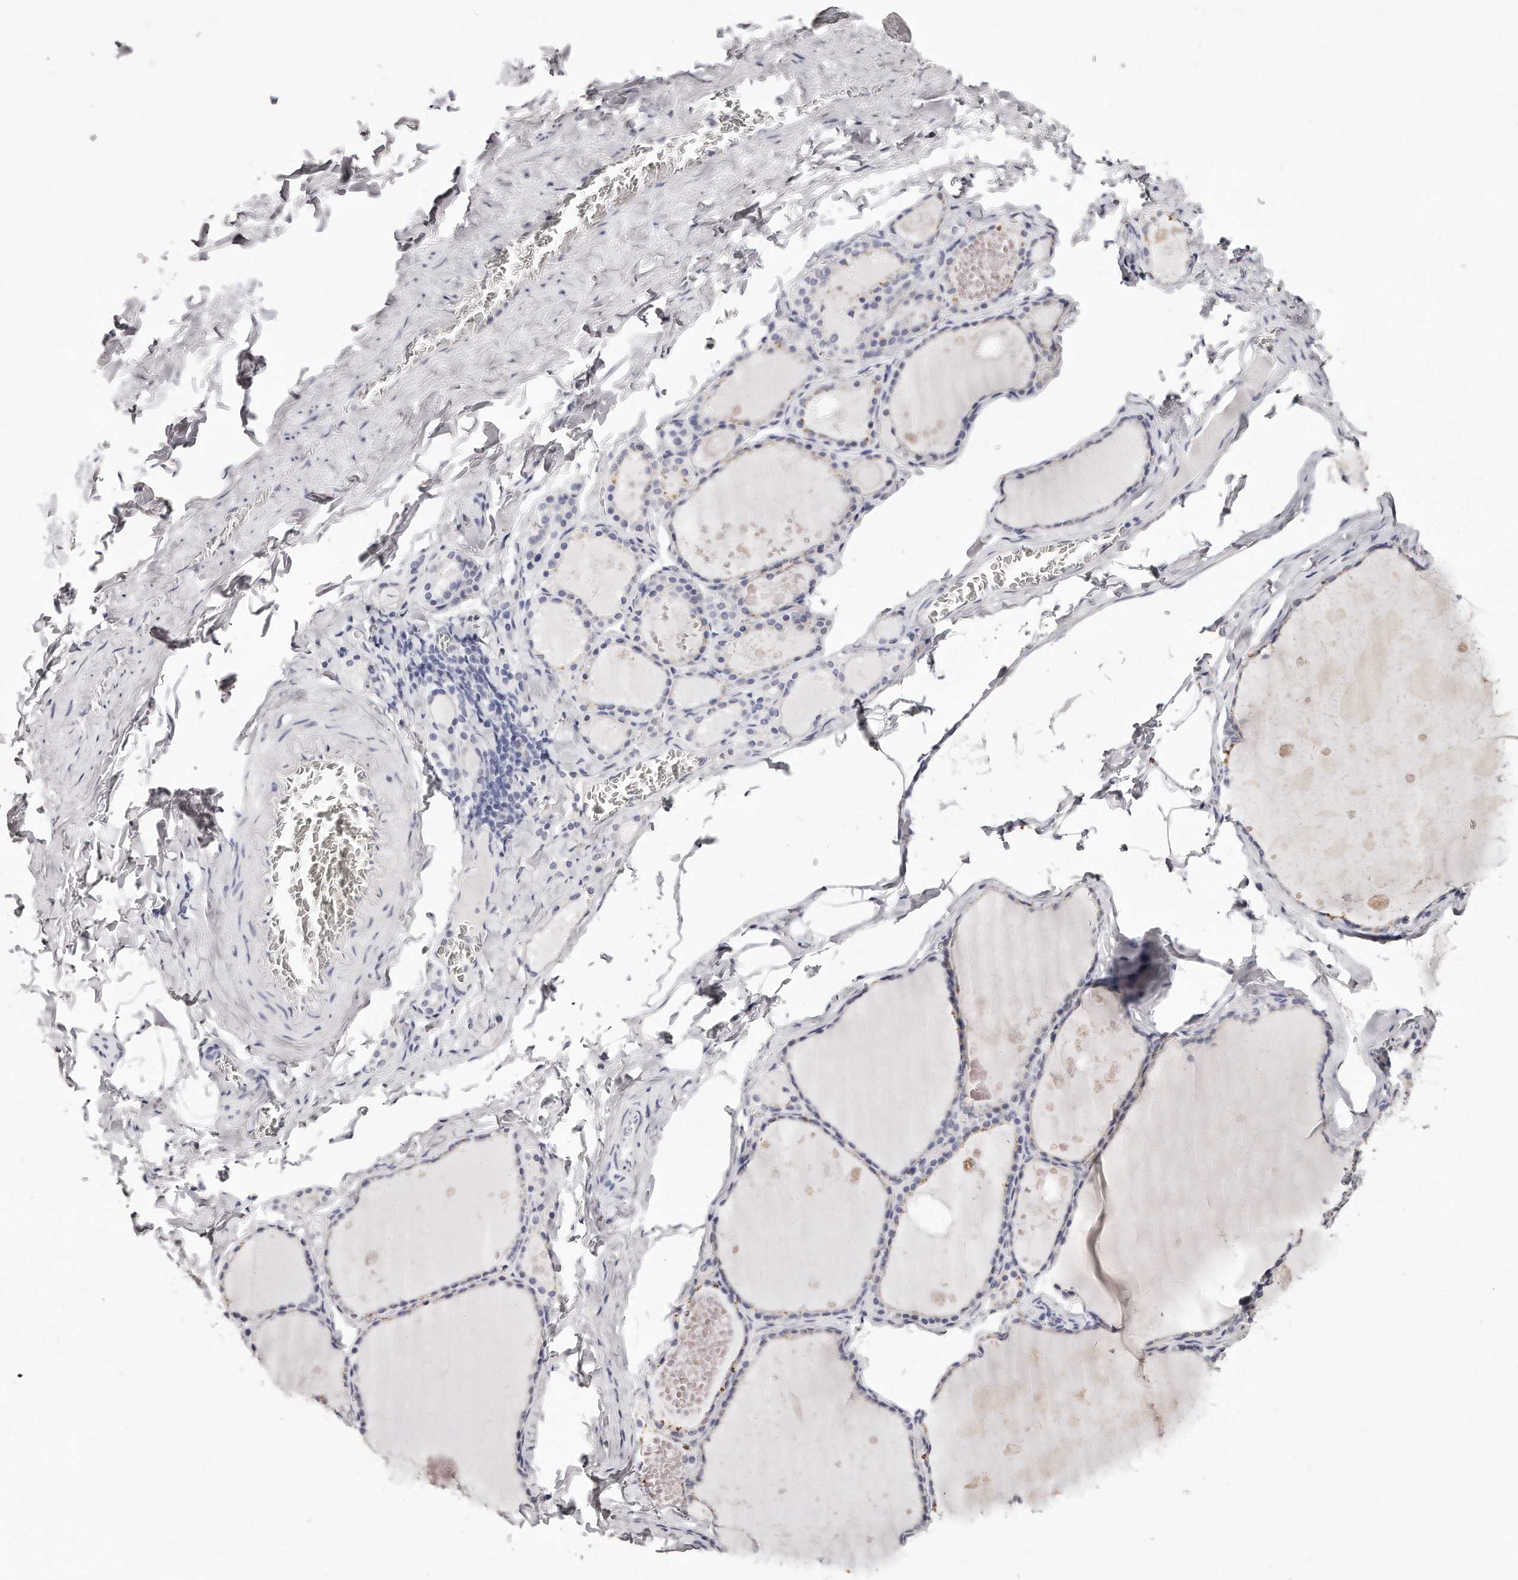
{"staining": {"intensity": "negative", "quantity": "none", "location": "none"}, "tissue": "thyroid gland", "cell_type": "Glandular cells", "image_type": "normal", "snomed": [{"axis": "morphology", "description": "Normal tissue, NOS"}, {"axis": "topography", "description": "Thyroid gland"}], "caption": "Unremarkable thyroid gland was stained to show a protein in brown. There is no significant expression in glandular cells. (Brightfield microscopy of DAB (3,3'-diaminobenzidine) immunohistochemistry at high magnification).", "gene": "GDA", "patient": {"sex": "male", "age": 56}}